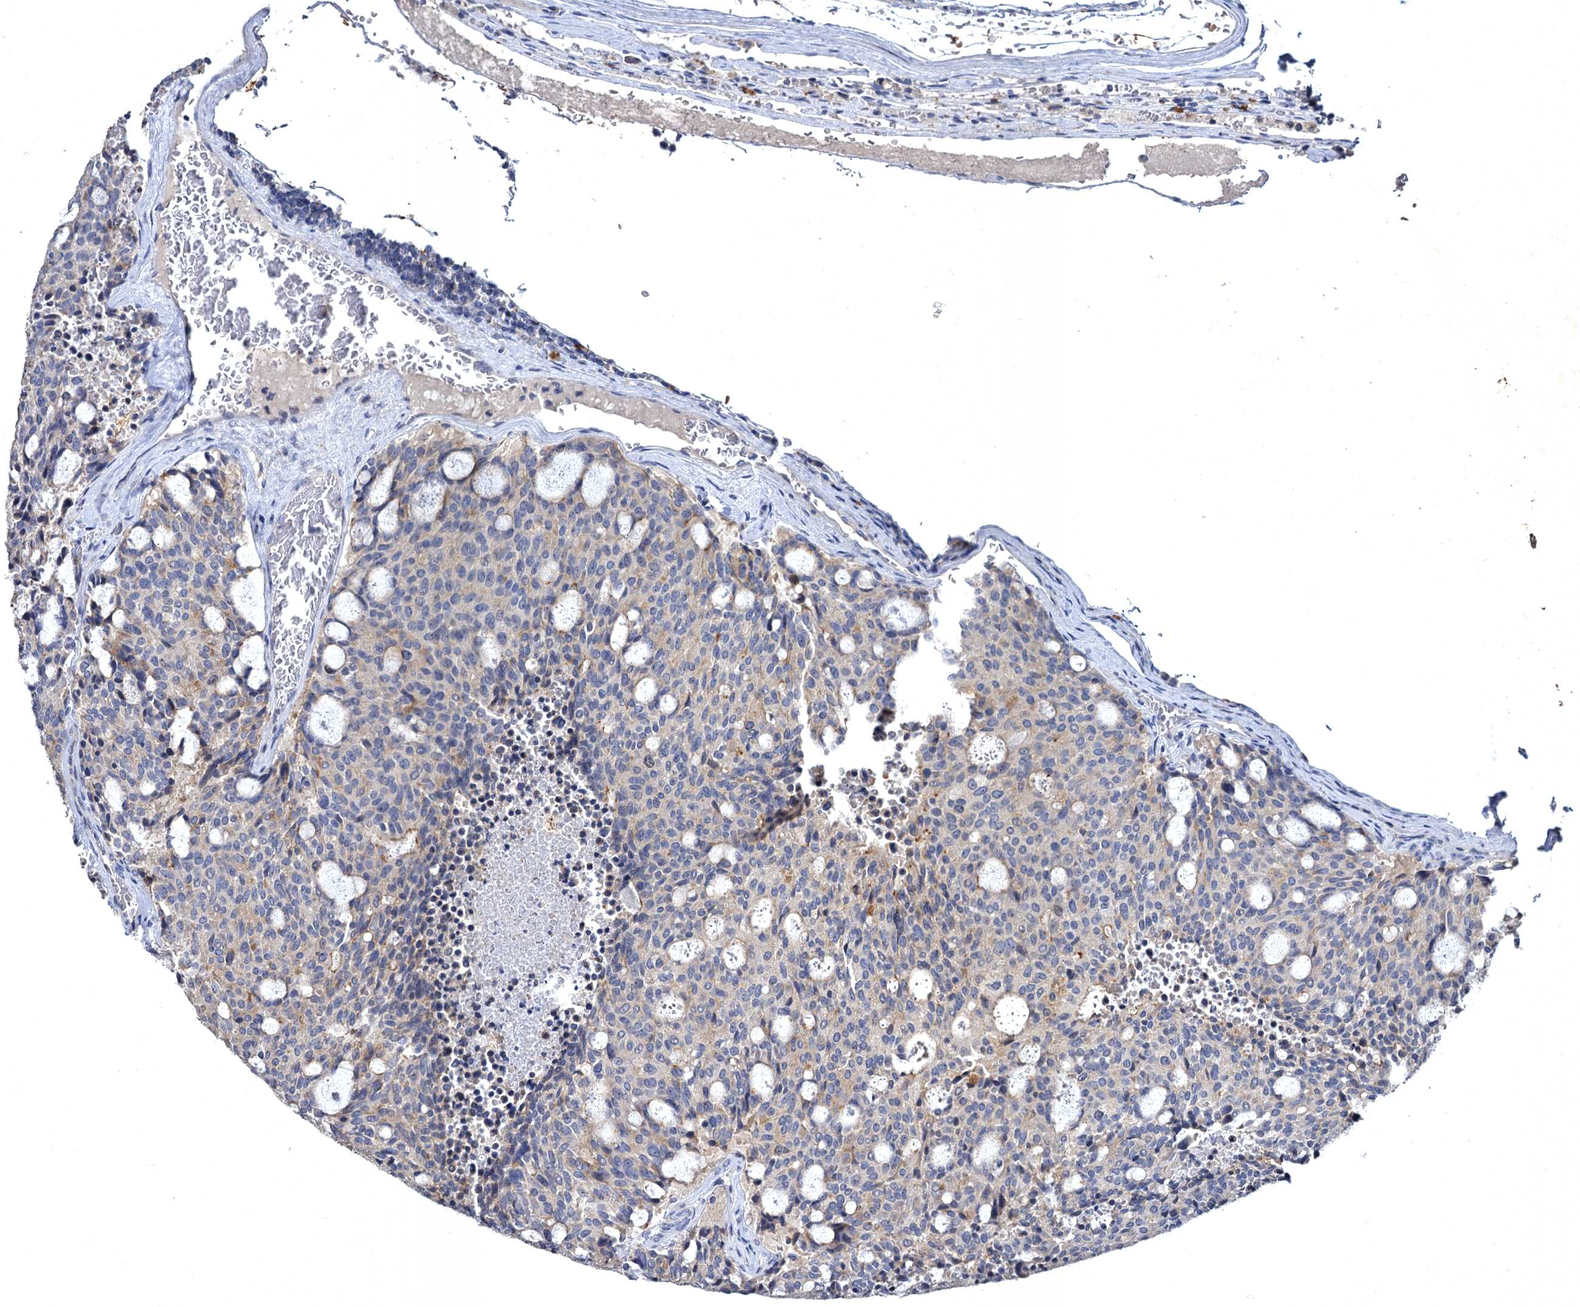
{"staining": {"intensity": "moderate", "quantity": "<25%", "location": "cytoplasmic/membranous"}, "tissue": "carcinoid", "cell_type": "Tumor cells", "image_type": "cancer", "snomed": [{"axis": "morphology", "description": "Carcinoid, malignant, NOS"}, {"axis": "topography", "description": "Pancreas"}], "caption": "Immunohistochemical staining of carcinoid (malignant) demonstrates moderate cytoplasmic/membranous protein expression in about <25% of tumor cells. (Stains: DAB (3,3'-diaminobenzidine) in brown, nuclei in blue, Microscopy: brightfield microscopy at high magnification).", "gene": "ATP9A", "patient": {"sex": "female", "age": 54}}